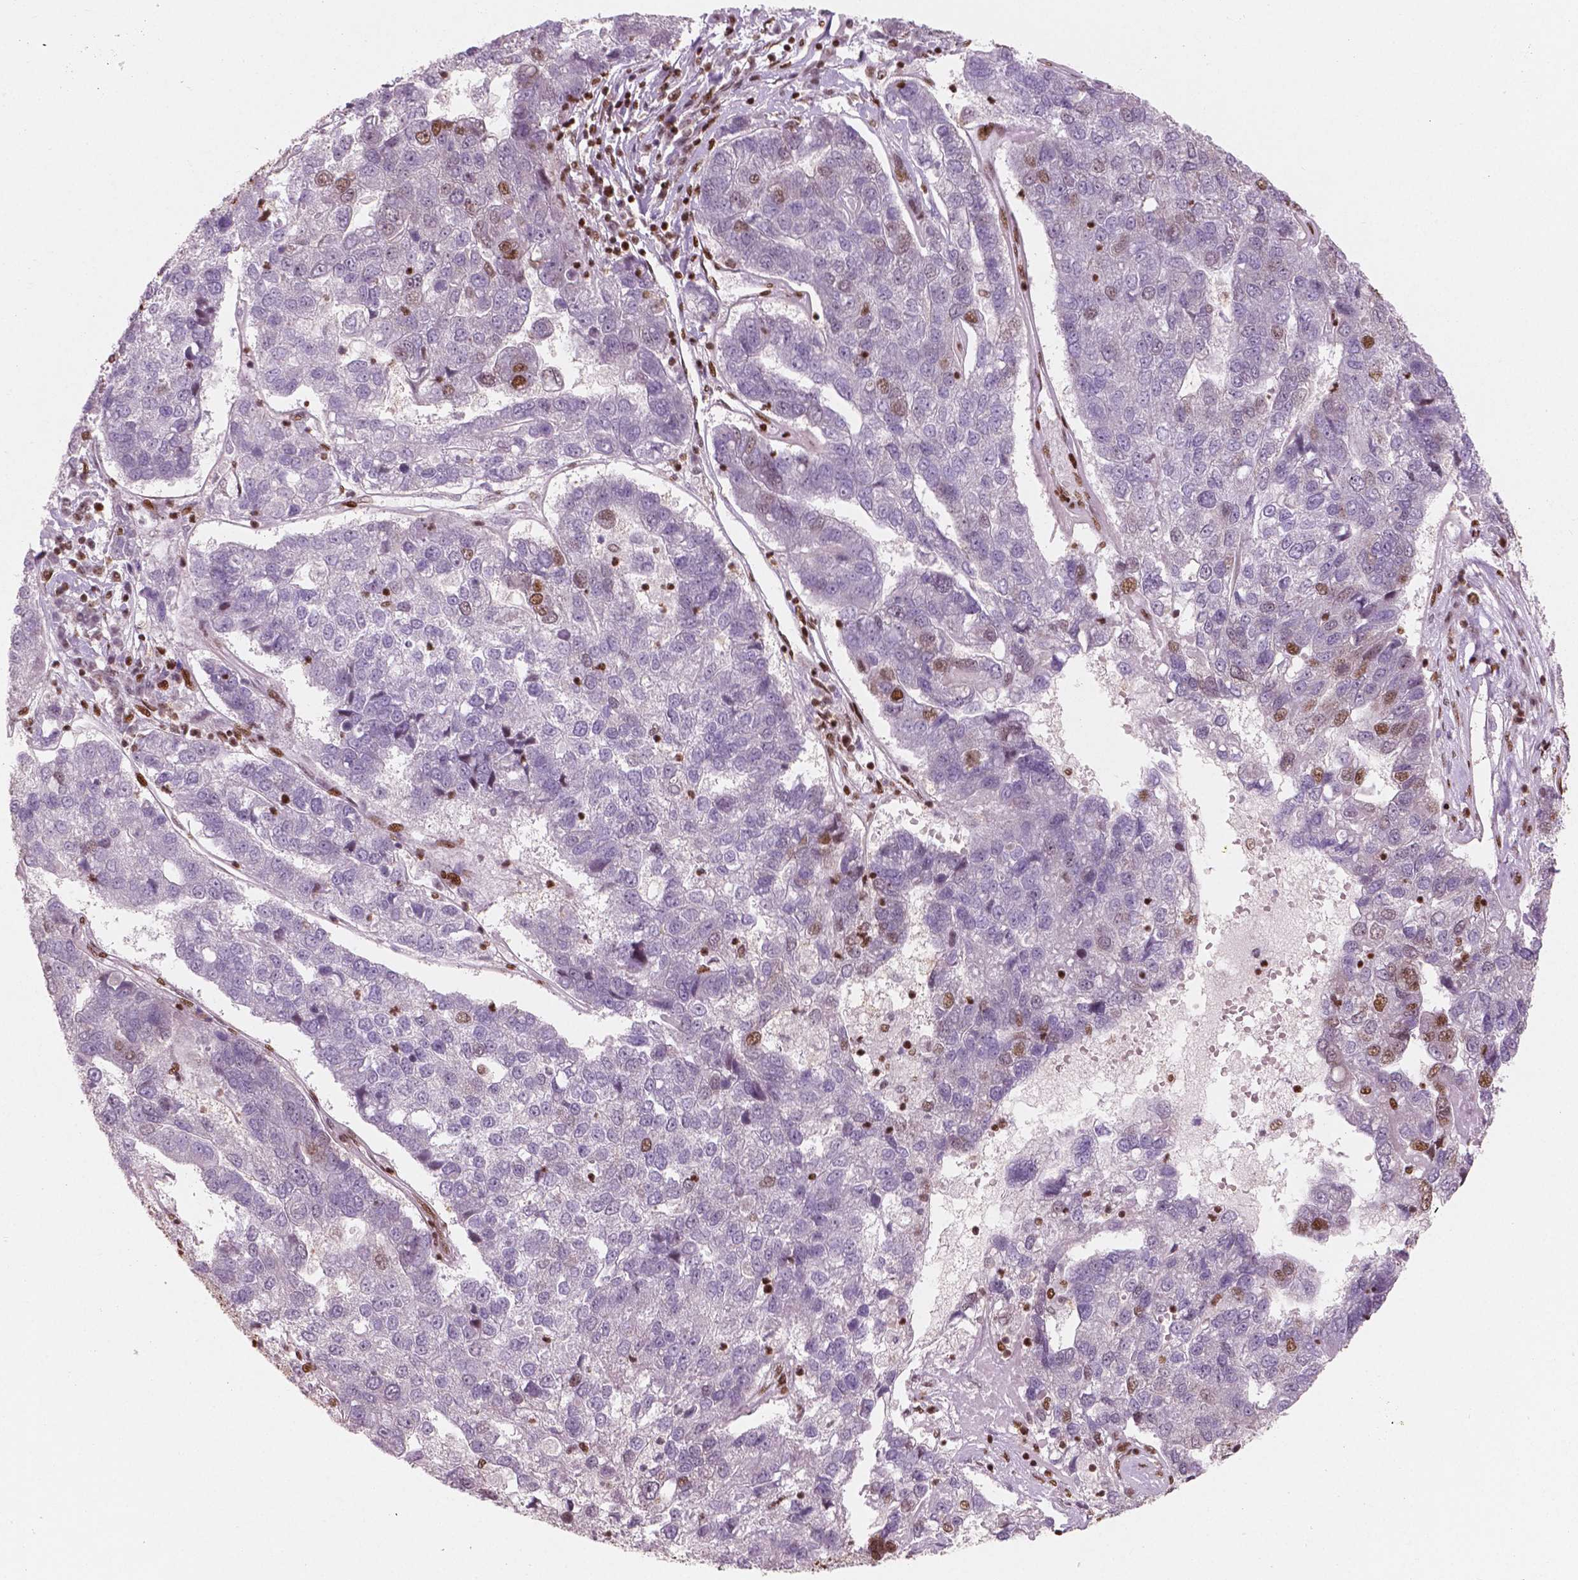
{"staining": {"intensity": "moderate", "quantity": "<25%", "location": "nuclear"}, "tissue": "pancreatic cancer", "cell_type": "Tumor cells", "image_type": "cancer", "snomed": [{"axis": "morphology", "description": "Adenocarcinoma, NOS"}, {"axis": "topography", "description": "Pancreas"}], "caption": "Tumor cells reveal low levels of moderate nuclear expression in about <25% of cells in human pancreatic cancer (adenocarcinoma).", "gene": "BRD4", "patient": {"sex": "female", "age": 61}}